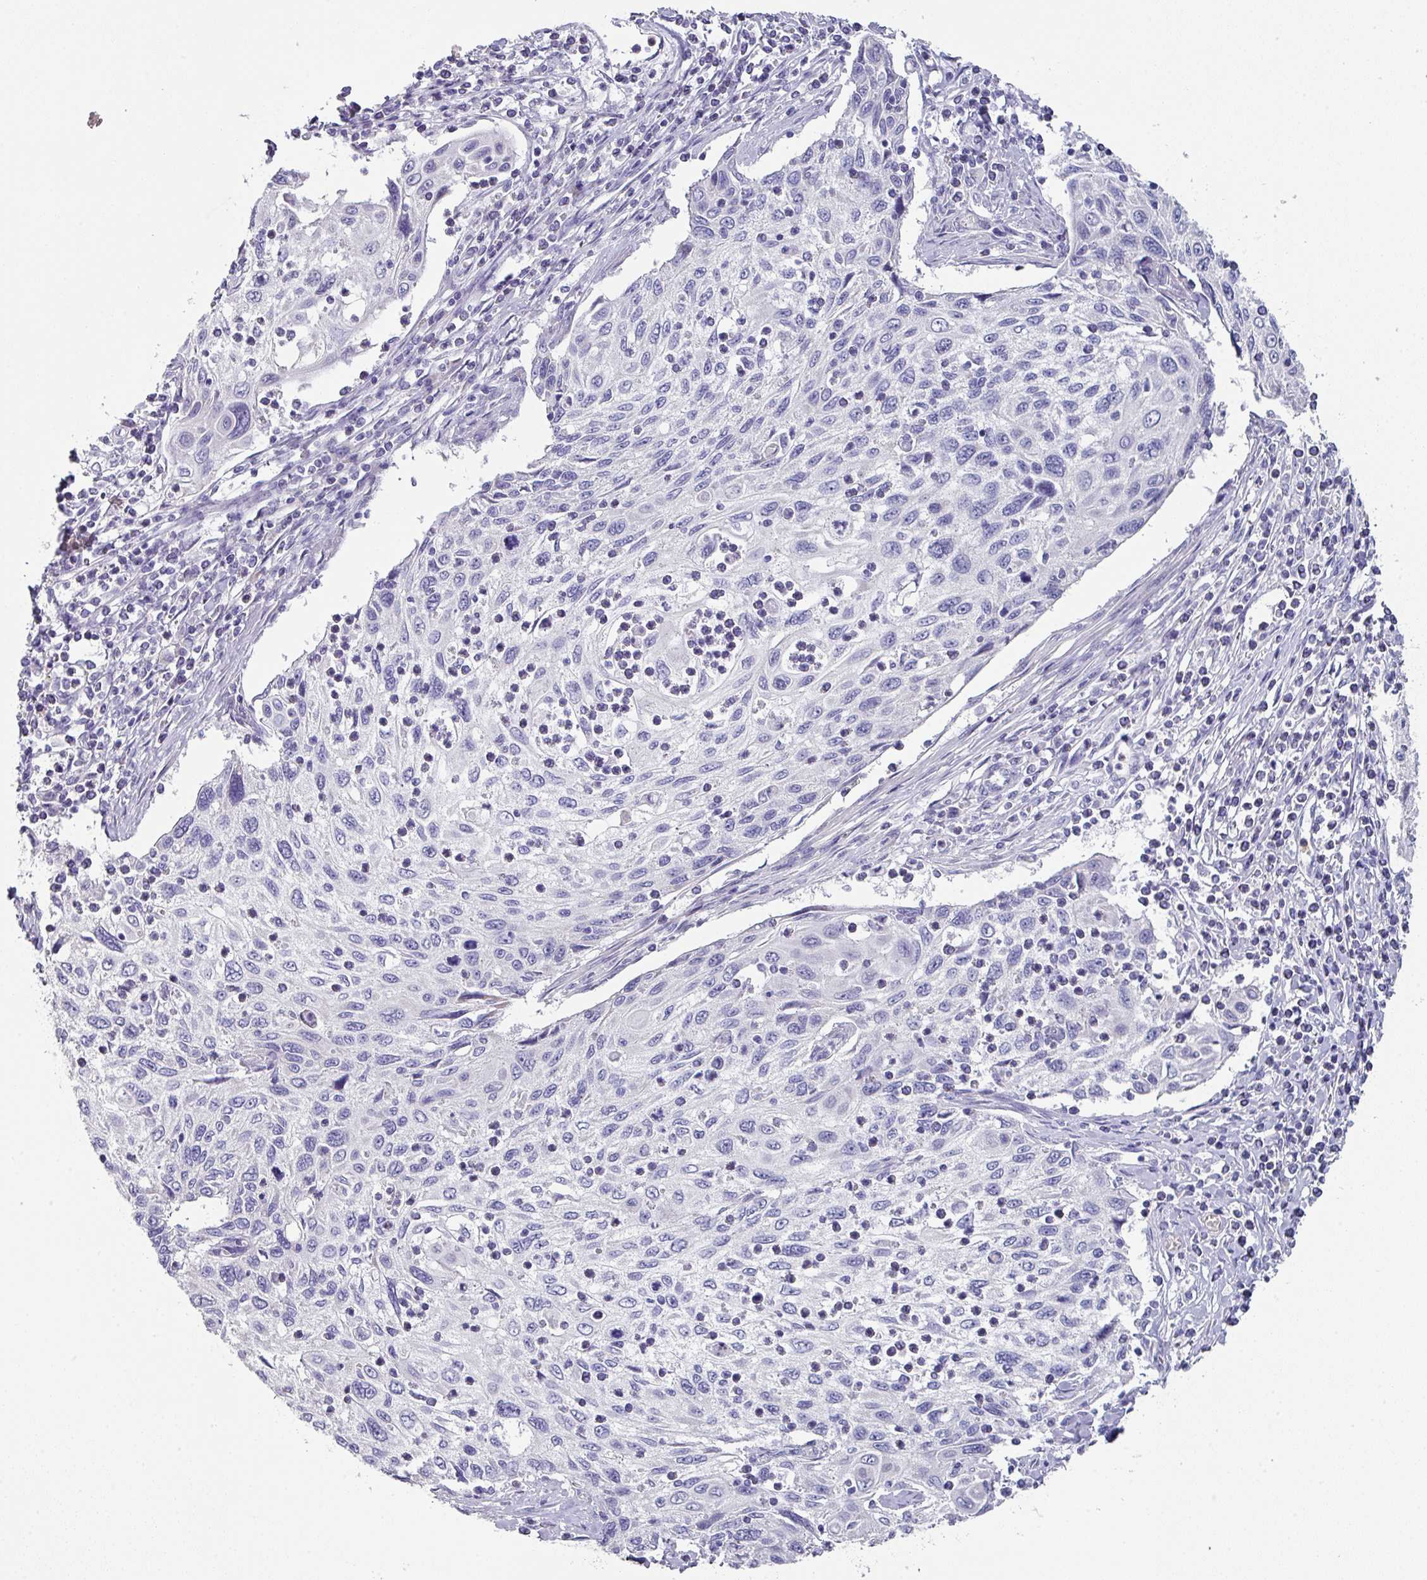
{"staining": {"intensity": "negative", "quantity": "none", "location": "none"}, "tissue": "cervical cancer", "cell_type": "Tumor cells", "image_type": "cancer", "snomed": [{"axis": "morphology", "description": "Squamous cell carcinoma, NOS"}, {"axis": "topography", "description": "Cervix"}], "caption": "The histopathology image exhibits no staining of tumor cells in squamous cell carcinoma (cervical).", "gene": "DEFB115", "patient": {"sex": "female", "age": 70}}